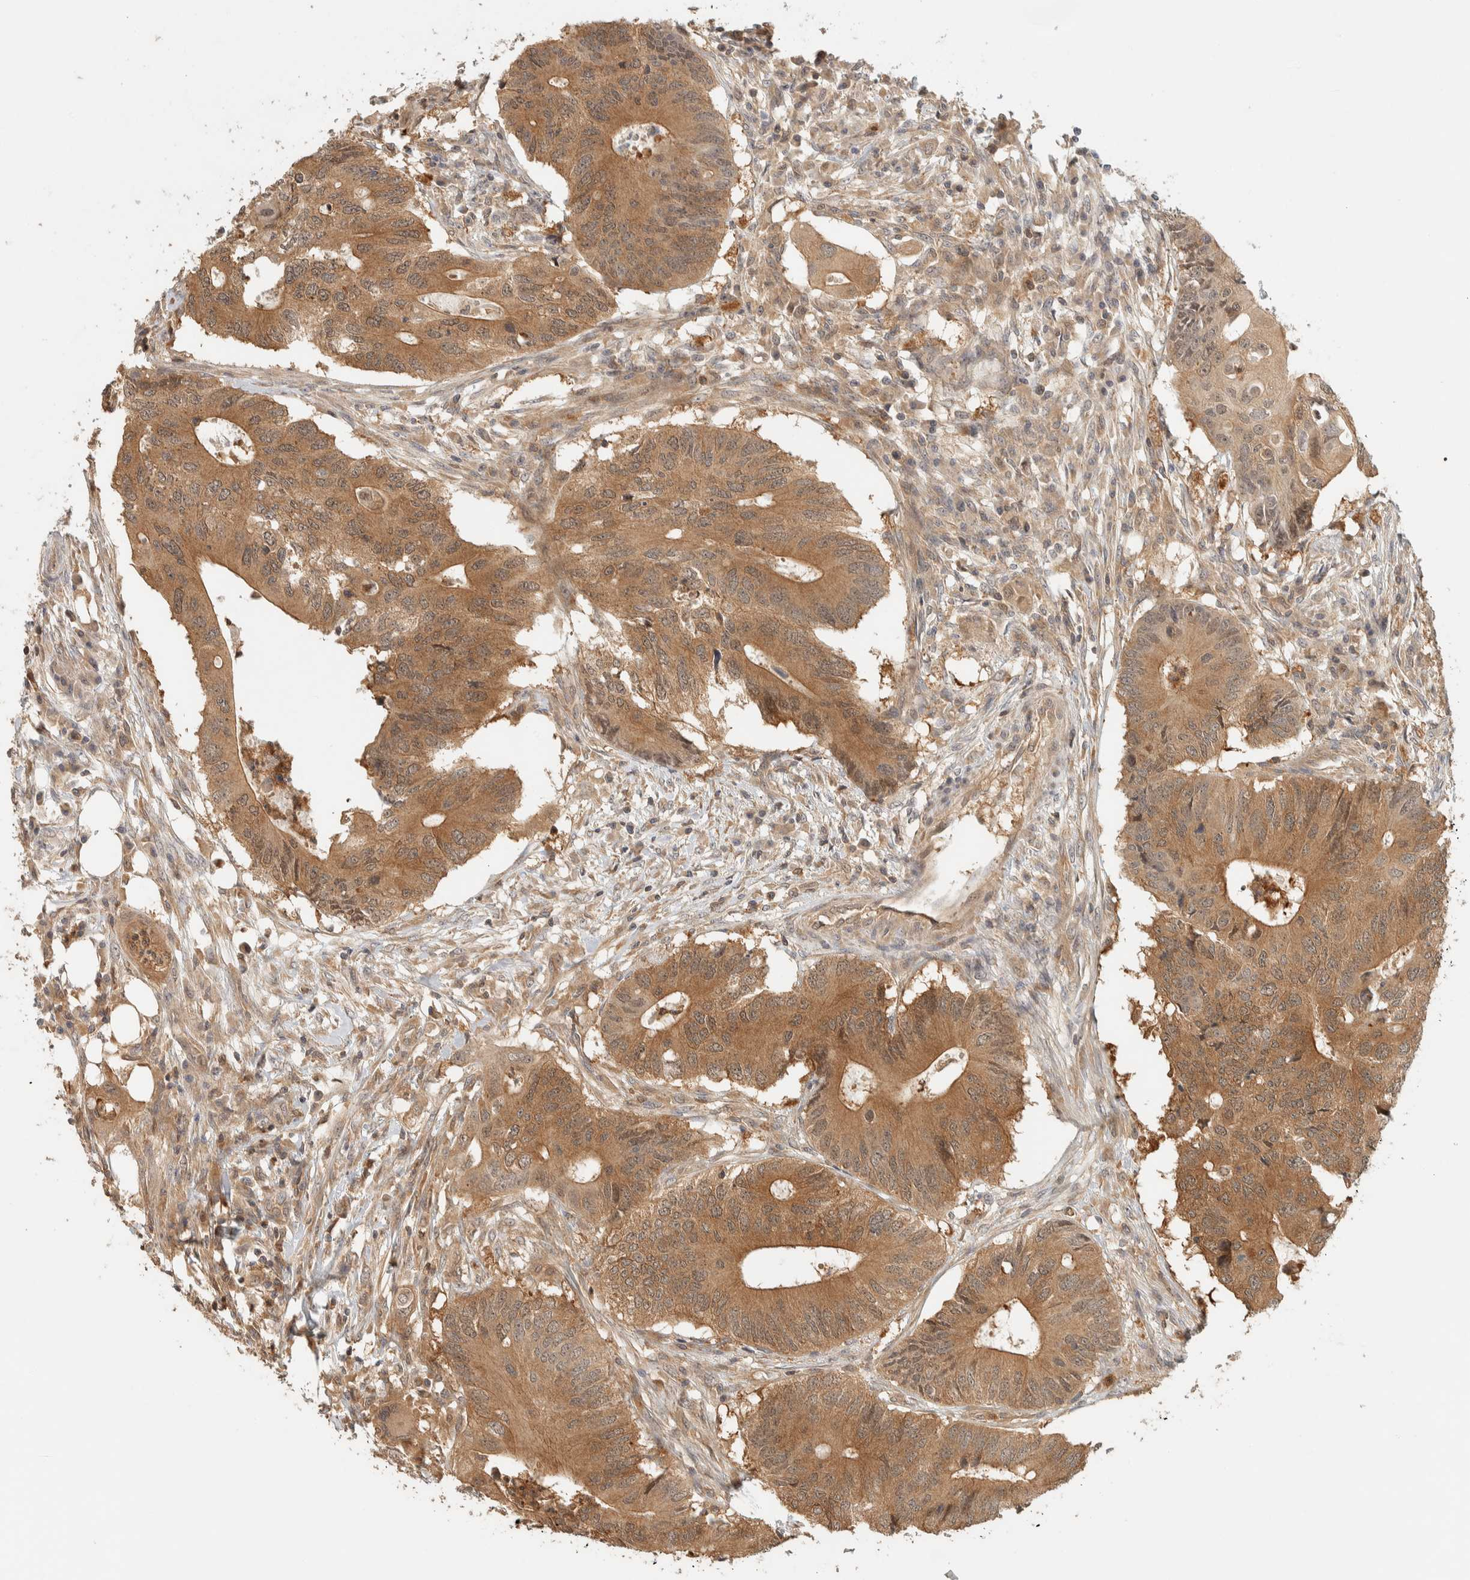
{"staining": {"intensity": "moderate", "quantity": ">75%", "location": "cytoplasmic/membranous"}, "tissue": "colorectal cancer", "cell_type": "Tumor cells", "image_type": "cancer", "snomed": [{"axis": "morphology", "description": "Adenocarcinoma, NOS"}, {"axis": "topography", "description": "Colon"}], "caption": "IHC (DAB) staining of colorectal adenocarcinoma demonstrates moderate cytoplasmic/membranous protein expression in about >75% of tumor cells.", "gene": "ADSS2", "patient": {"sex": "male", "age": 71}}